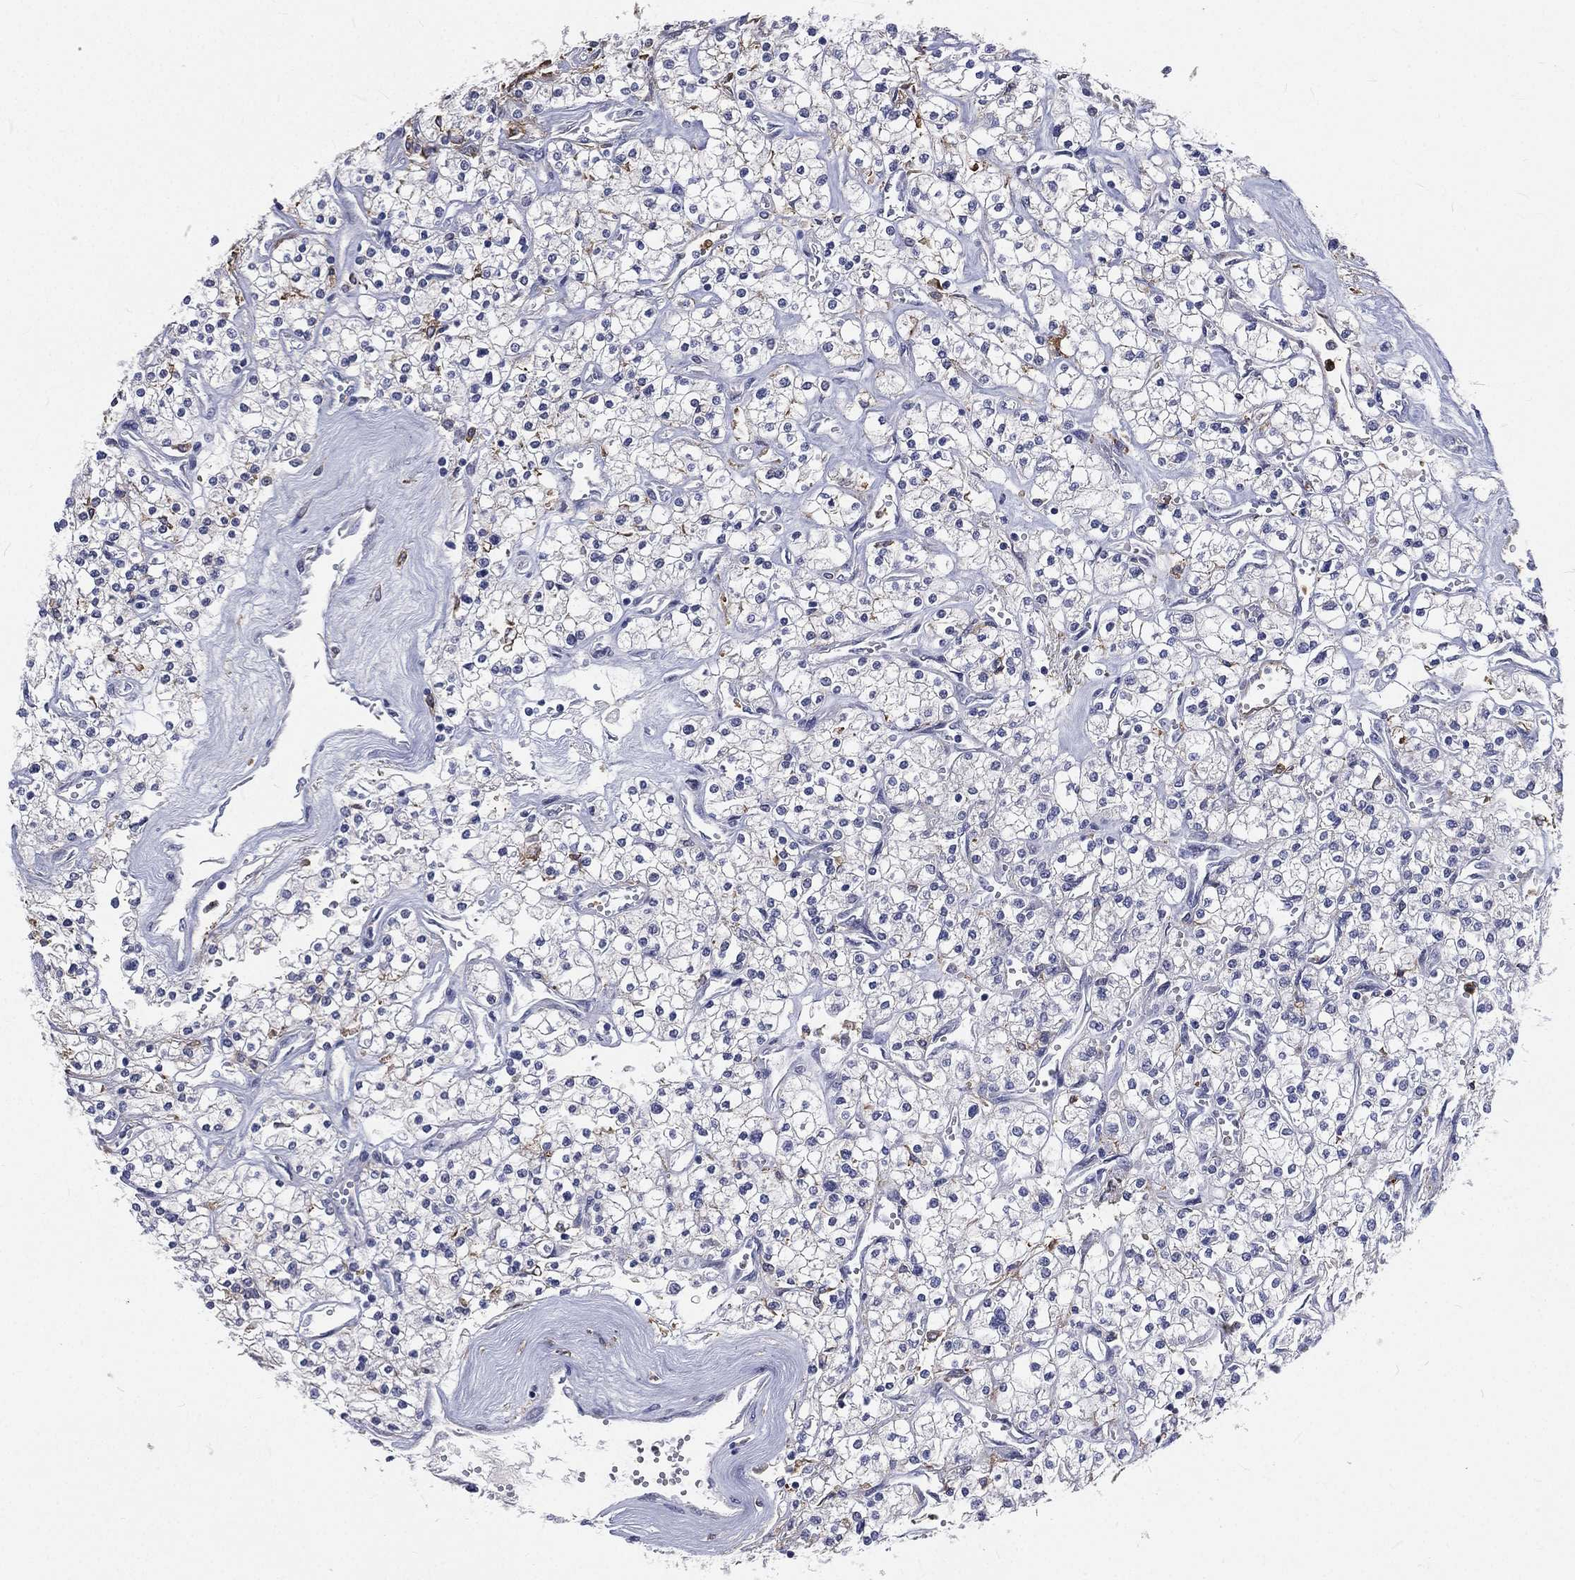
{"staining": {"intensity": "negative", "quantity": "none", "location": "none"}, "tissue": "renal cancer", "cell_type": "Tumor cells", "image_type": "cancer", "snomed": [{"axis": "morphology", "description": "Adenocarcinoma, NOS"}, {"axis": "topography", "description": "Kidney"}], "caption": "Immunohistochemistry (IHC) photomicrograph of neoplastic tissue: renal adenocarcinoma stained with DAB demonstrates no significant protein positivity in tumor cells. (DAB (3,3'-diaminobenzidine) immunohistochemistry visualized using brightfield microscopy, high magnification).", "gene": "BASP1", "patient": {"sex": "male", "age": 80}}